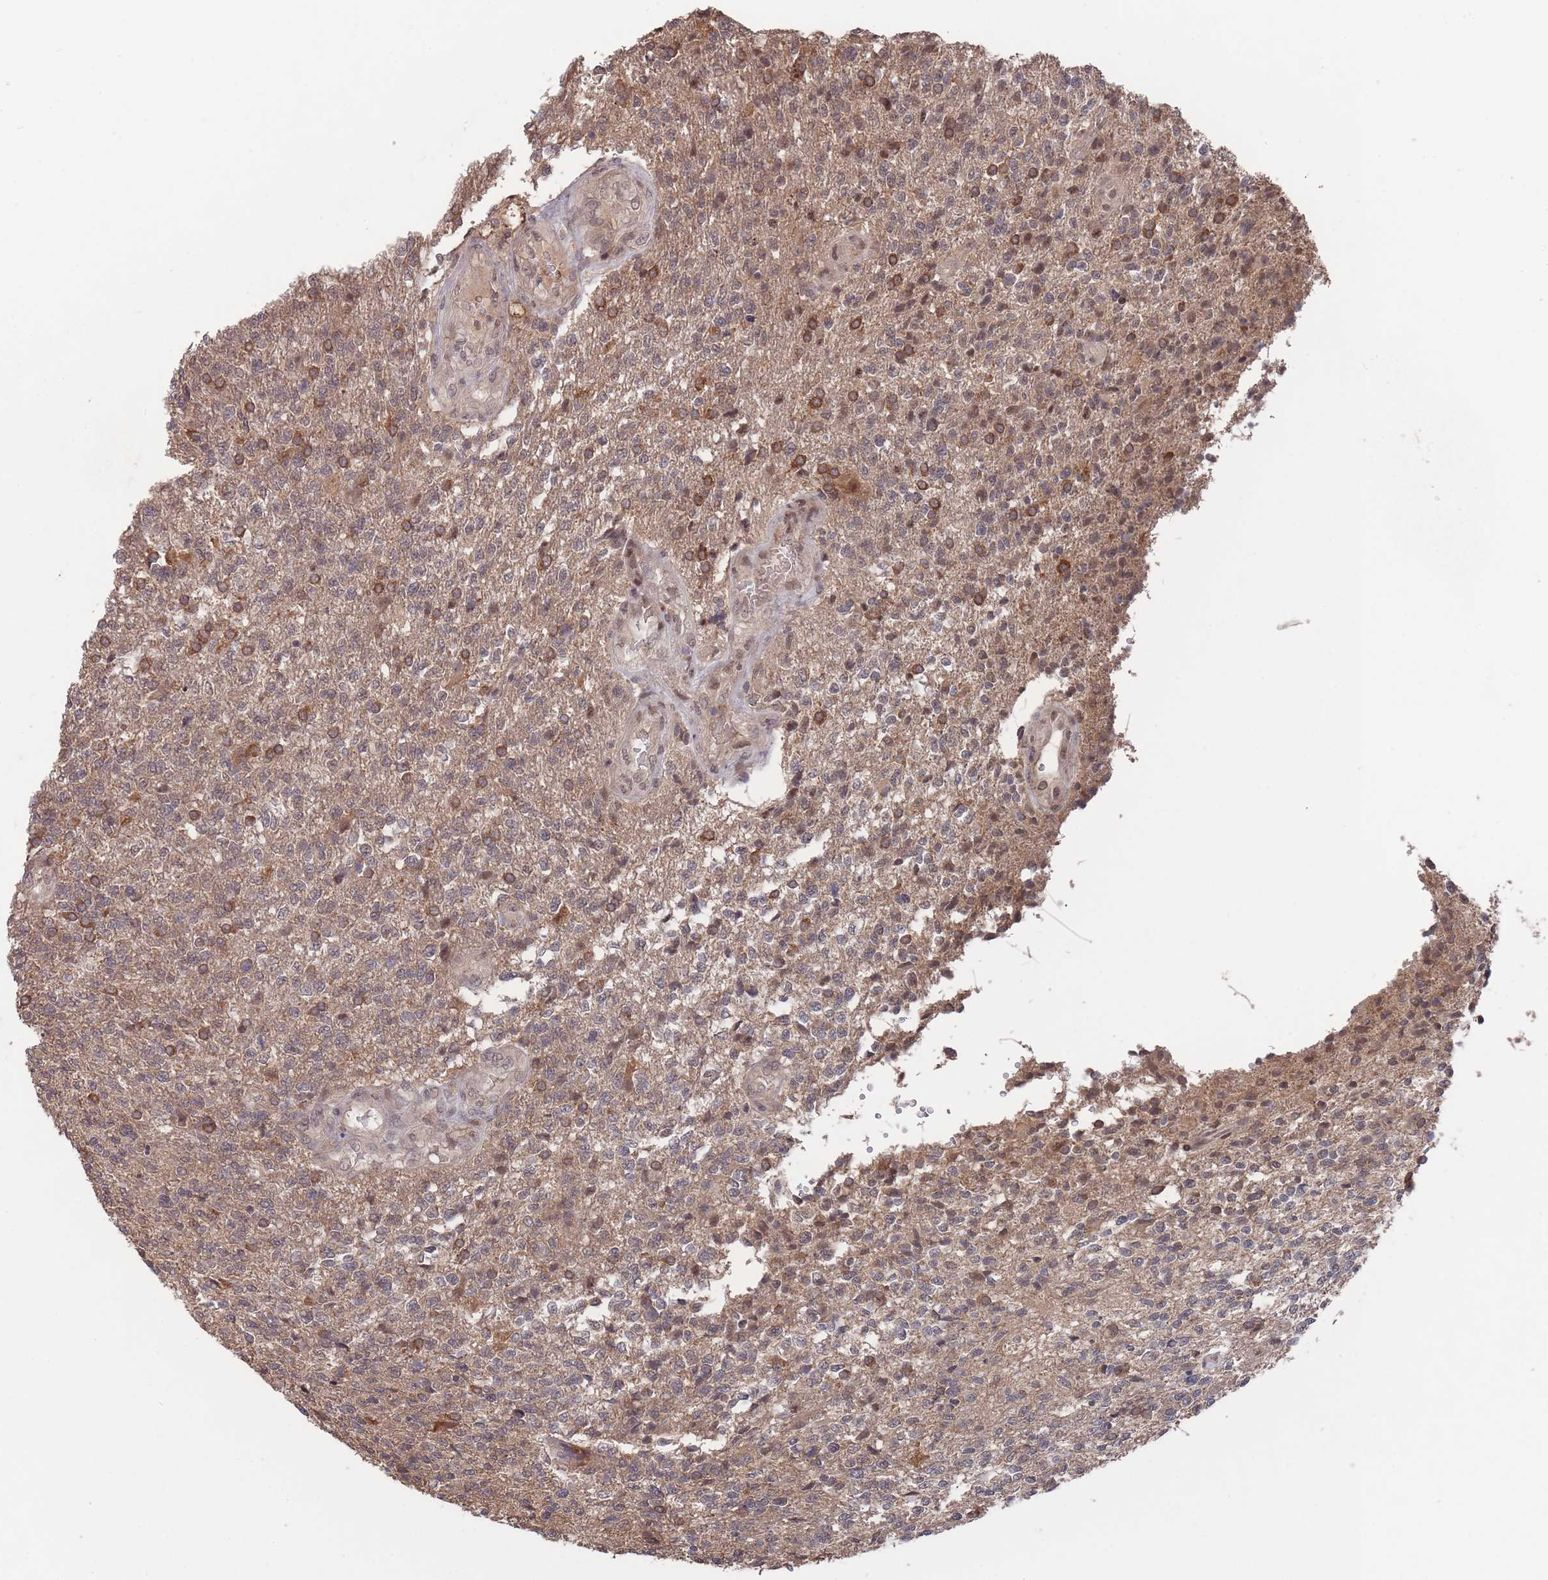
{"staining": {"intensity": "strong", "quantity": "<25%", "location": "cytoplasmic/membranous"}, "tissue": "glioma", "cell_type": "Tumor cells", "image_type": "cancer", "snomed": [{"axis": "morphology", "description": "Glioma, malignant, High grade"}, {"axis": "topography", "description": "Brain"}], "caption": "Human glioma stained with a brown dye demonstrates strong cytoplasmic/membranous positive staining in approximately <25% of tumor cells.", "gene": "SF3B1", "patient": {"sex": "male", "age": 56}}